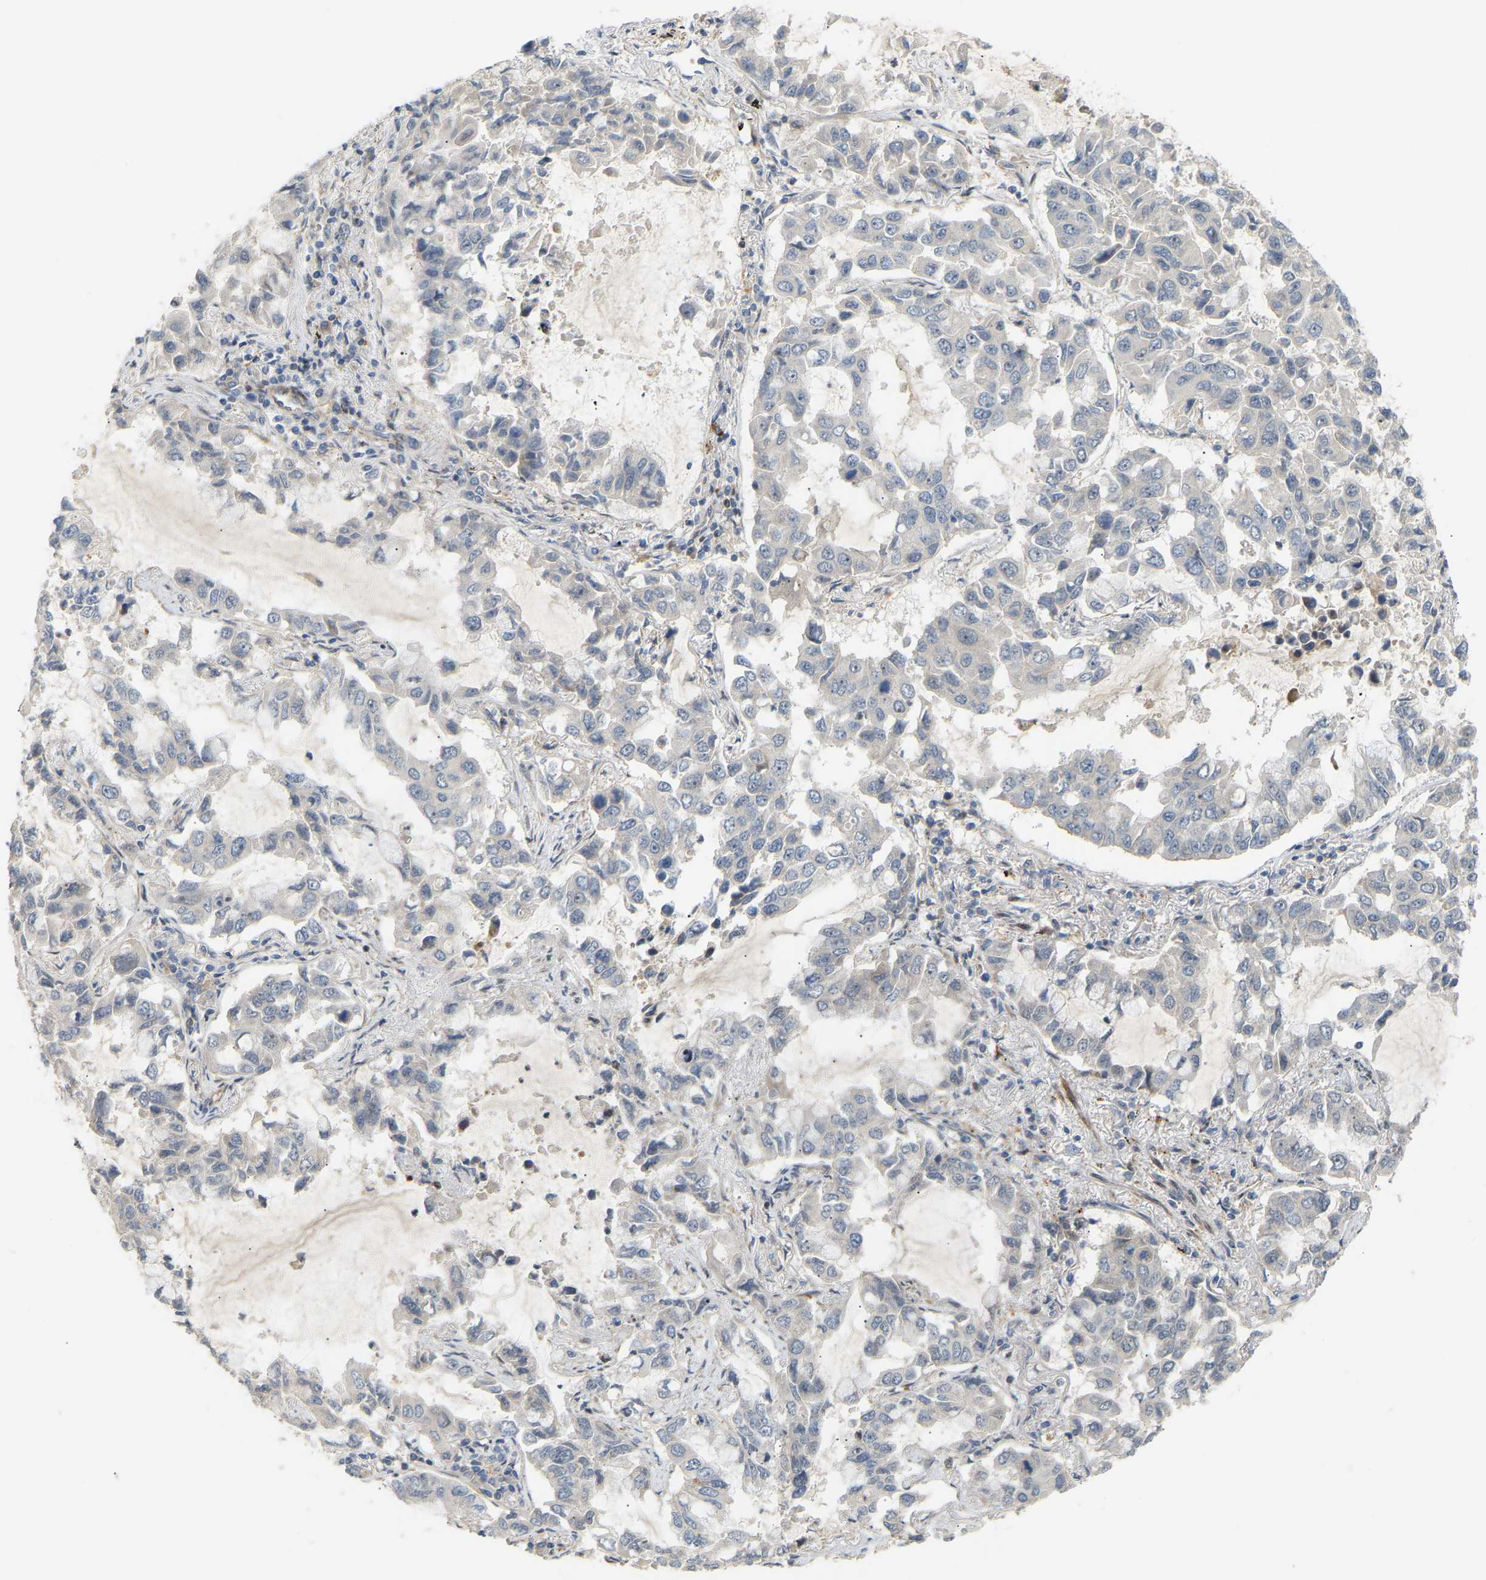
{"staining": {"intensity": "negative", "quantity": "none", "location": "none"}, "tissue": "lung cancer", "cell_type": "Tumor cells", "image_type": "cancer", "snomed": [{"axis": "morphology", "description": "Adenocarcinoma, NOS"}, {"axis": "topography", "description": "Lung"}], "caption": "Micrograph shows no protein expression in tumor cells of lung adenocarcinoma tissue.", "gene": "POGLUT2", "patient": {"sex": "male", "age": 64}}